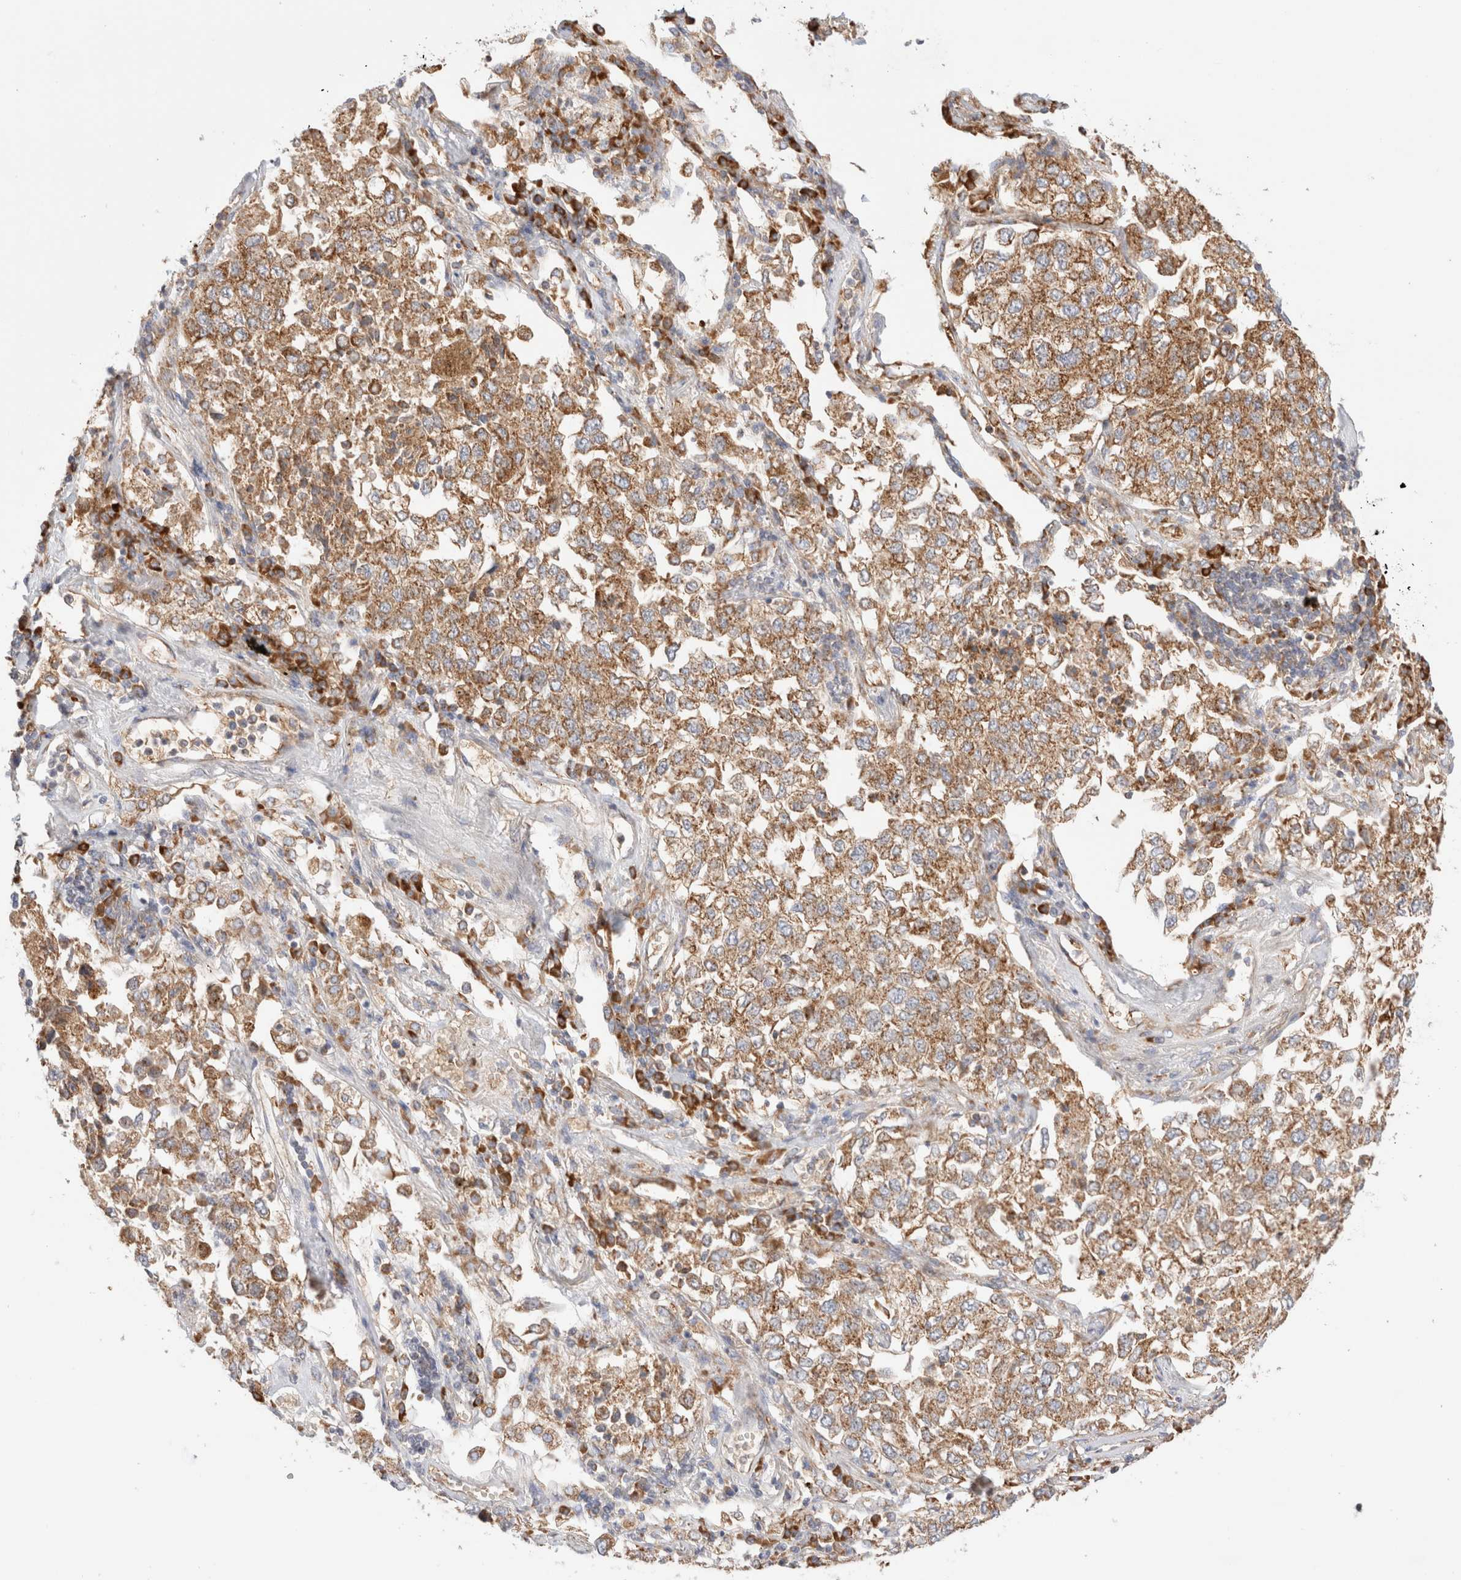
{"staining": {"intensity": "moderate", "quantity": ">75%", "location": "cytoplasmic/membranous"}, "tissue": "lung cancer", "cell_type": "Tumor cells", "image_type": "cancer", "snomed": [{"axis": "morphology", "description": "Adenocarcinoma, NOS"}, {"axis": "topography", "description": "Lung"}], "caption": "Immunohistochemical staining of lung cancer (adenocarcinoma) displays moderate cytoplasmic/membranous protein positivity in approximately >75% of tumor cells.", "gene": "UTS2B", "patient": {"sex": "male", "age": 63}}